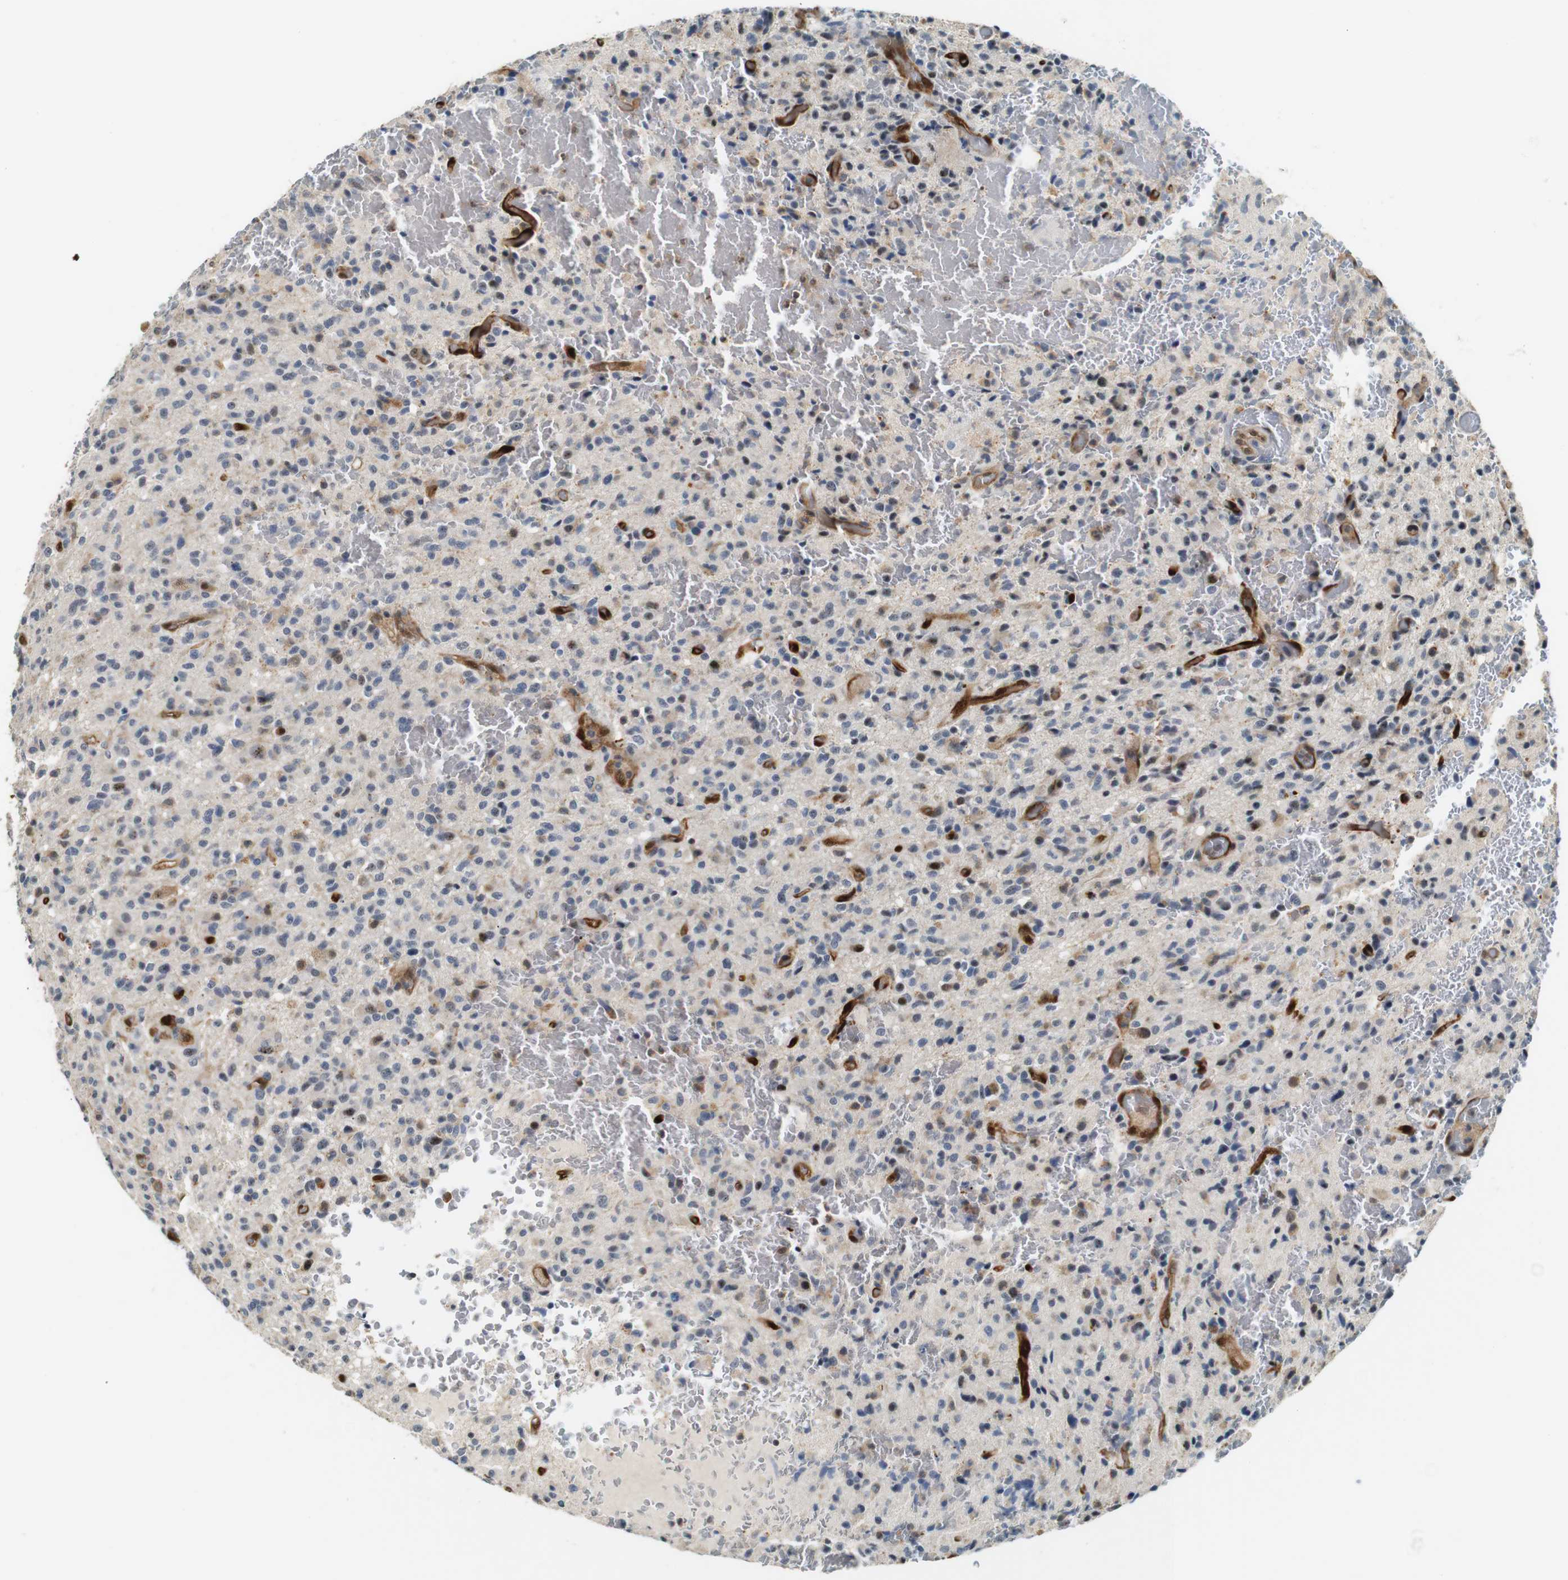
{"staining": {"intensity": "weak", "quantity": "25%-75%", "location": "cytoplasmic/membranous,nuclear"}, "tissue": "glioma", "cell_type": "Tumor cells", "image_type": "cancer", "snomed": [{"axis": "morphology", "description": "Glioma, malignant, High grade"}, {"axis": "topography", "description": "Brain"}], "caption": "Immunohistochemical staining of human malignant high-grade glioma exhibits low levels of weak cytoplasmic/membranous and nuclear protein expression in approximately 25%-75% of tumor cells. (DAB (3,3'-diaminobenzidine) IHC with brightfield microscopy, high magnification).", "gene": "LXN", "patient": {"sex": "male", "age": 71}}